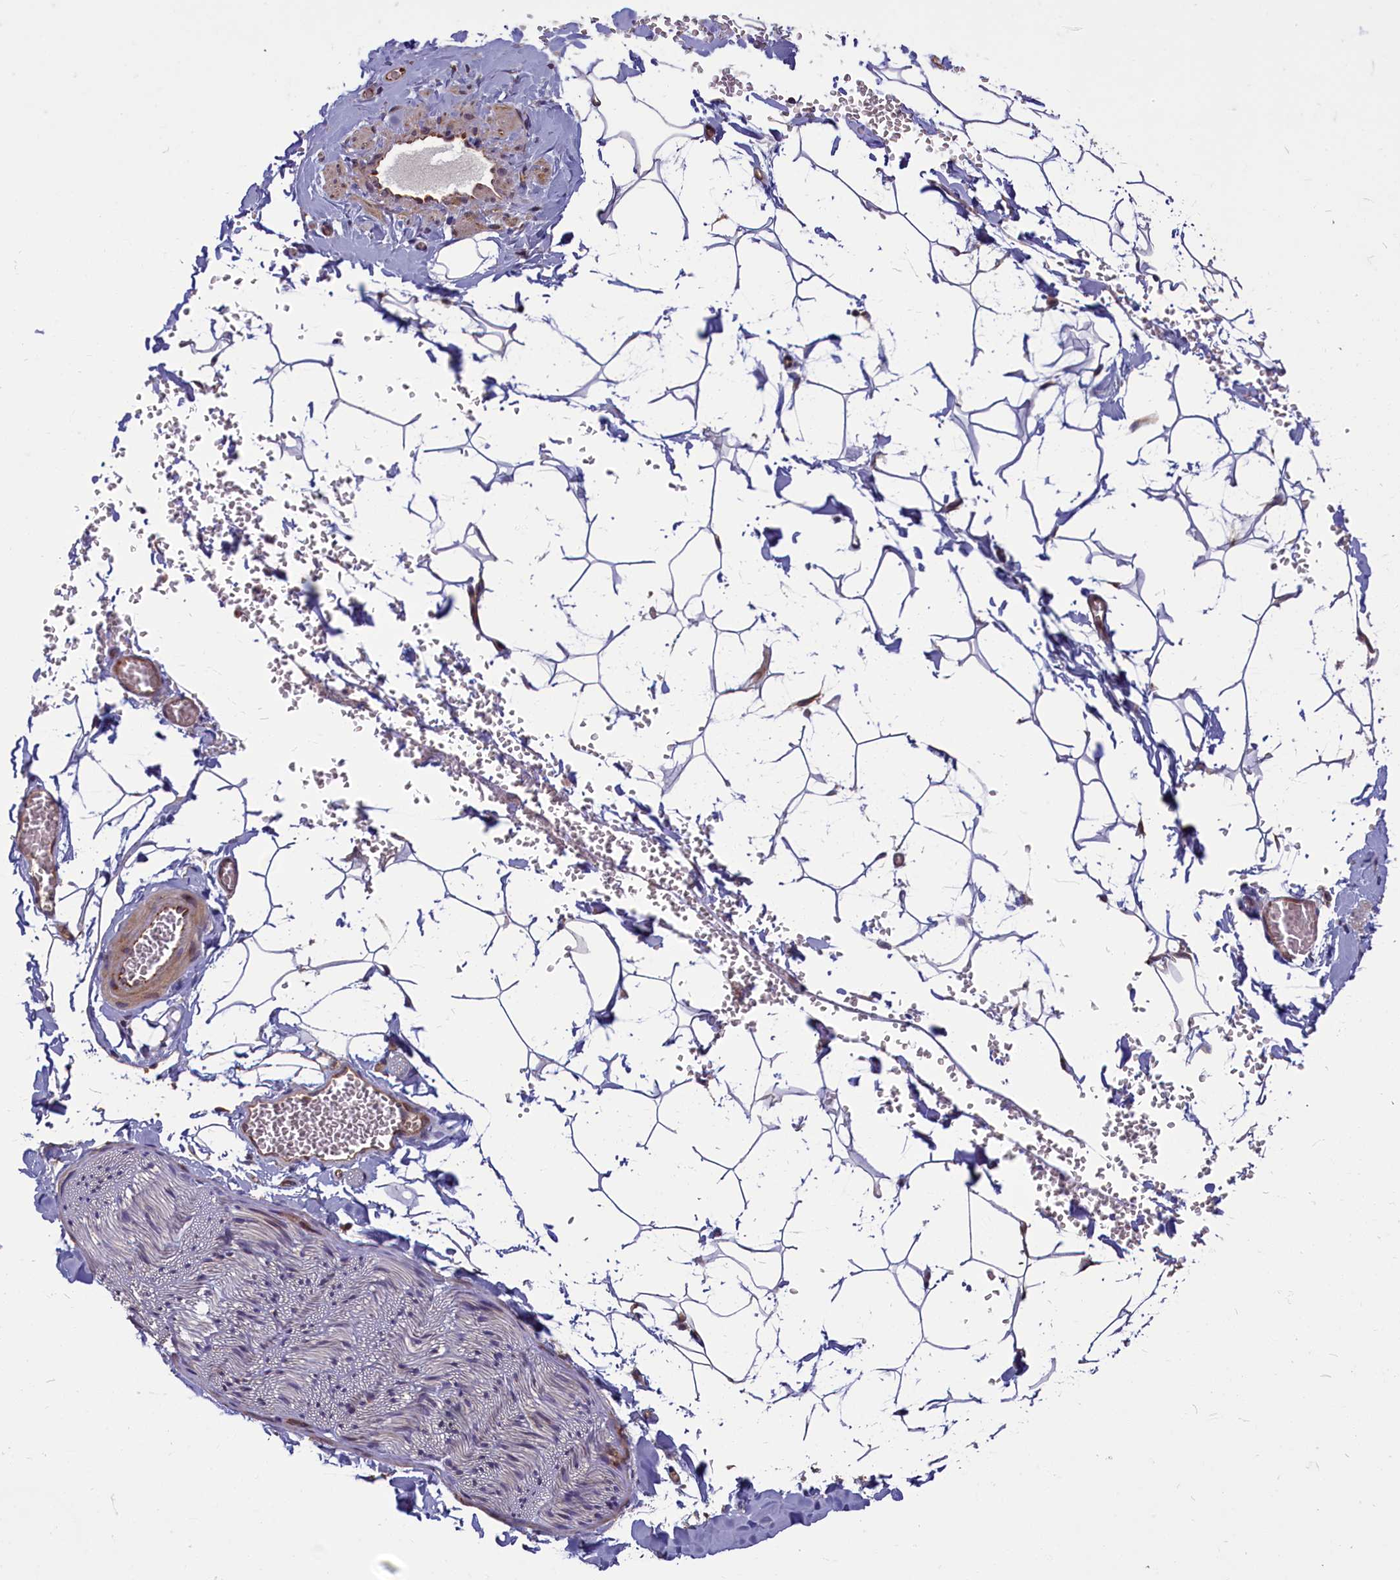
{"staining": {"intensity": "negative", "quantity": "none", "location": "none"}, "tissue": "adipose tissue", "cell_type": "Adipocytes", "image_type": "normal", "snomed": [{"axis": "morphology", "description": "Normal tissue, NOS"}, {"axis": "topography", "description": "Gallbladder"}, {"axis": "topography", "description": "Peripheral nerve tissue"}], "caption": "This is a micrograph of IHC staining of unremarkable adipose tissue, which shows no expression in adipocytes. Brightfield microscopy of immunohistochemistry stained with DAB (3,3'-diaminobenzidine) (brown) and hematoxylin (blue), captured at high magnification.", "gene": "ENSG00000274944", "patient": {"sex": "male", "age": 38}}